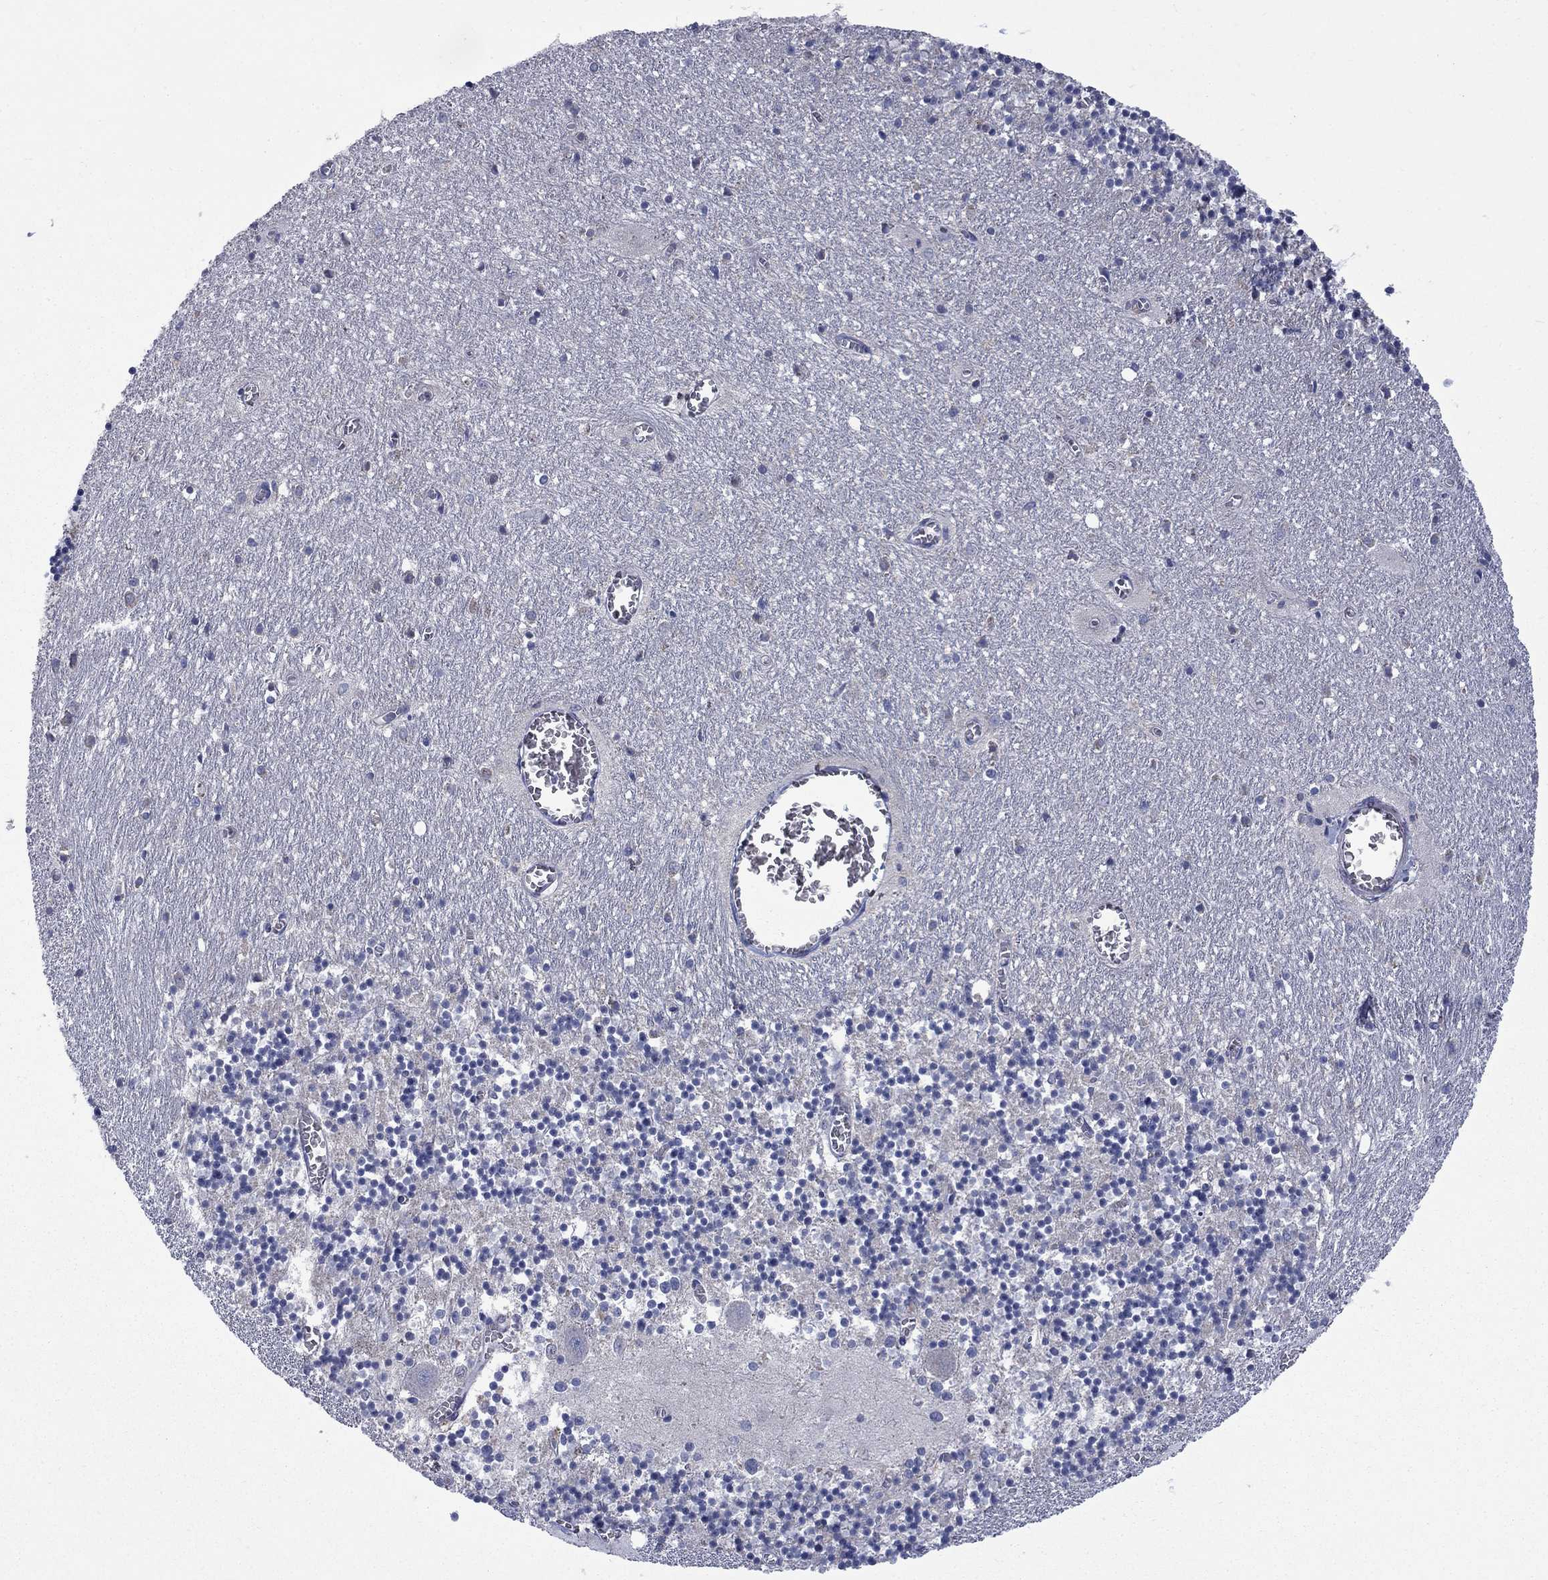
{"staining": {"intensity": "negative", "quantity": "none", "location": "none"}, "tissue": "cerebellum", "cell_type": "Cells in granular layer", "image_type": "normal", "snomed": [{"axis": "morphology", "description": "Normal tissue, NOS"}, {"axis": "topography", "description": "Cerebellum"}], "caption": "This micrograph is of unremarkable cerebellum stained with IHC to label a protein in brown with the nuclei are counter-stained blue. There is no positivity in cells in granular layer. (DAB (3,3'-diaminobenzidine) IHC with hematoxylin counter stain).", "gene": "FRK", "patient": {"sex": "female", "age": 64}}